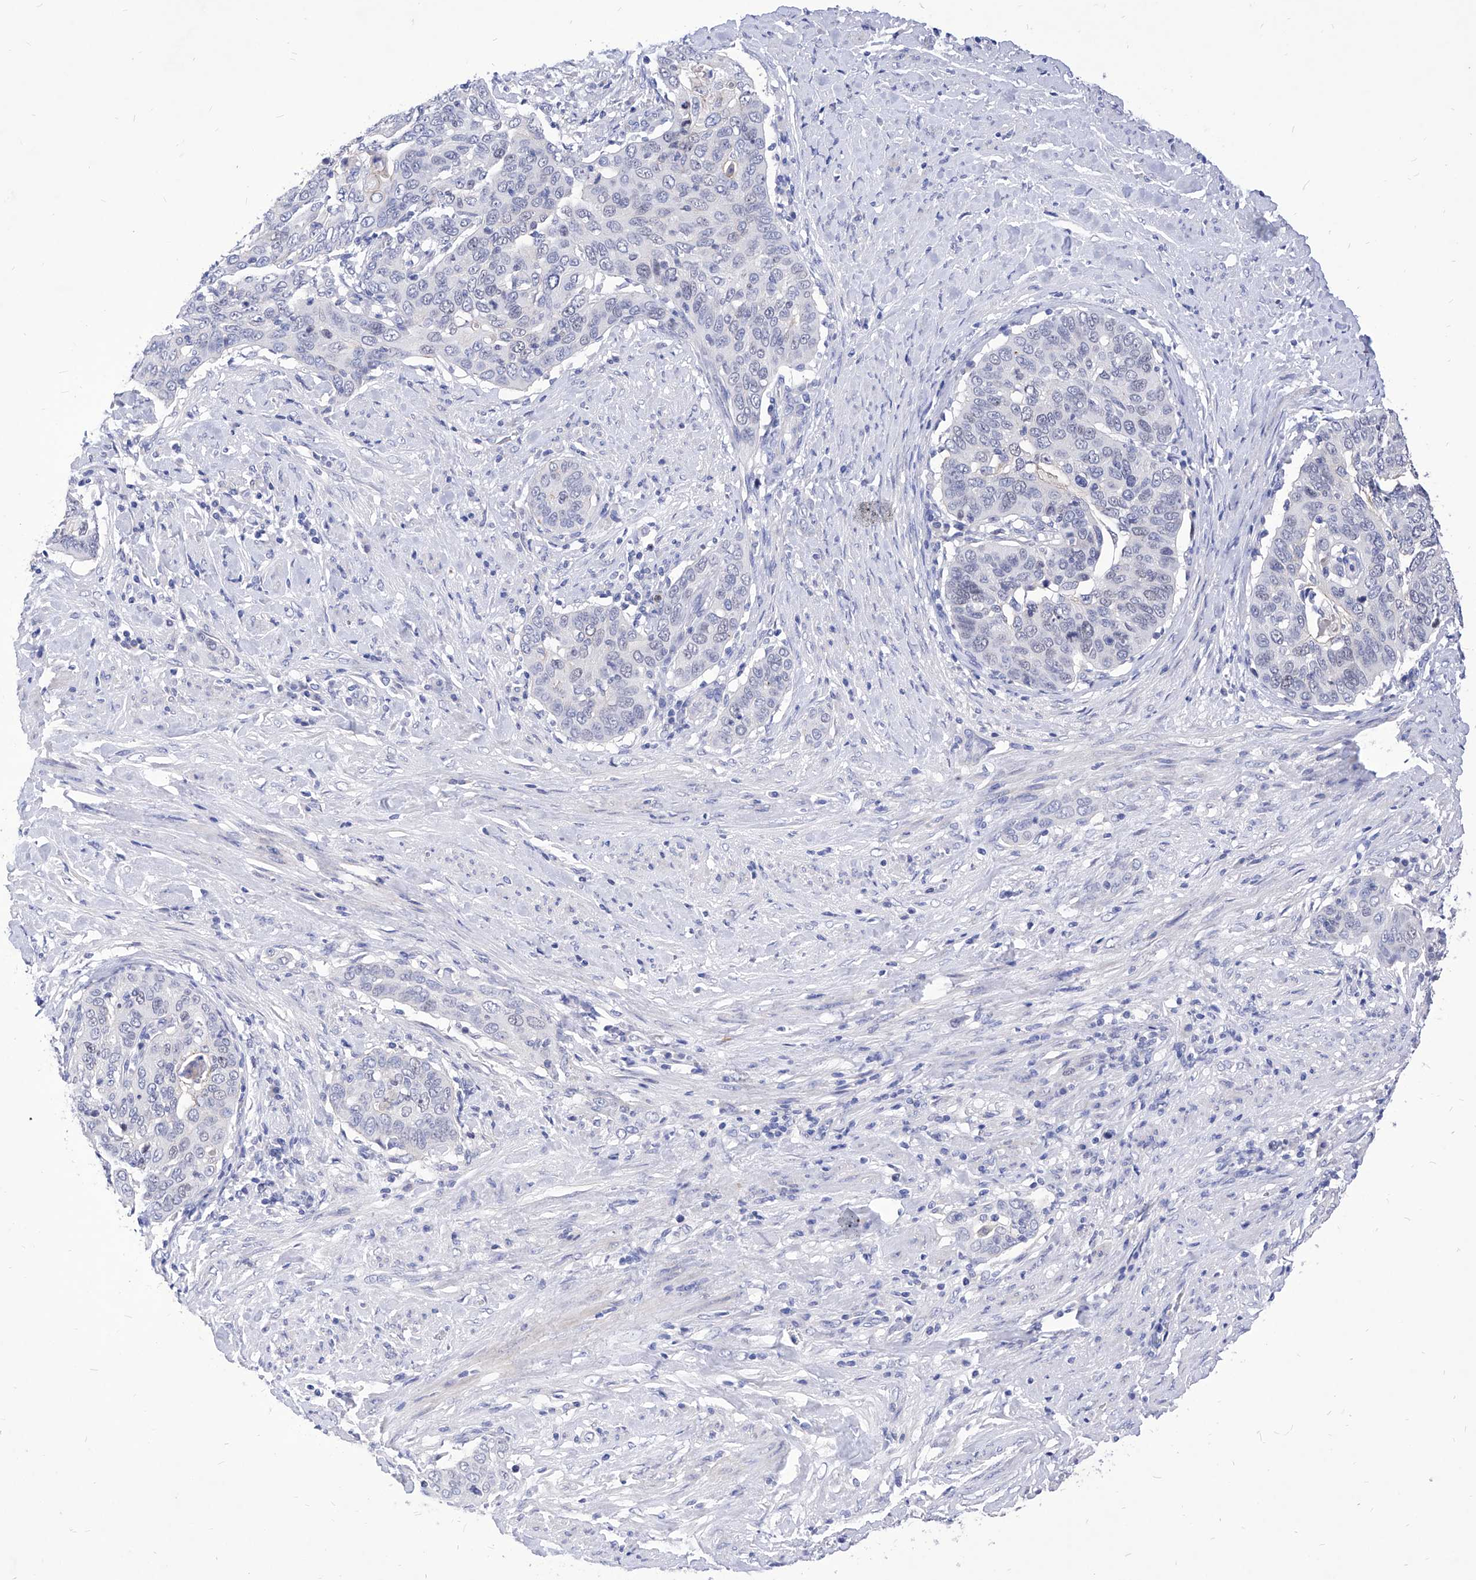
{"staining": {"intensity": "negative", "quantity": "none", "location": "none"}, "tissue": "cervical cancer", "cell_type": "Tumor cells", "image_type": "cancer", "snomed": [{"axis": "morphology", "description": "Squamous cell carcinoma, NOS"}, {"axis": "topography", "description": "Cervix"}], "caption": "This is a image of immunohistochemistry staining of cervical cancer, which shows no positivity in tumor cells. The staining was performed using DAB (3,3'-diaminobenzidine) to visualize the protein expression in brown, while the nuclei were stained in blue with hematoxylin (Magnification: 20x).", "gene": "VAX1", "patient": {"sex": "female", "age": 60}}